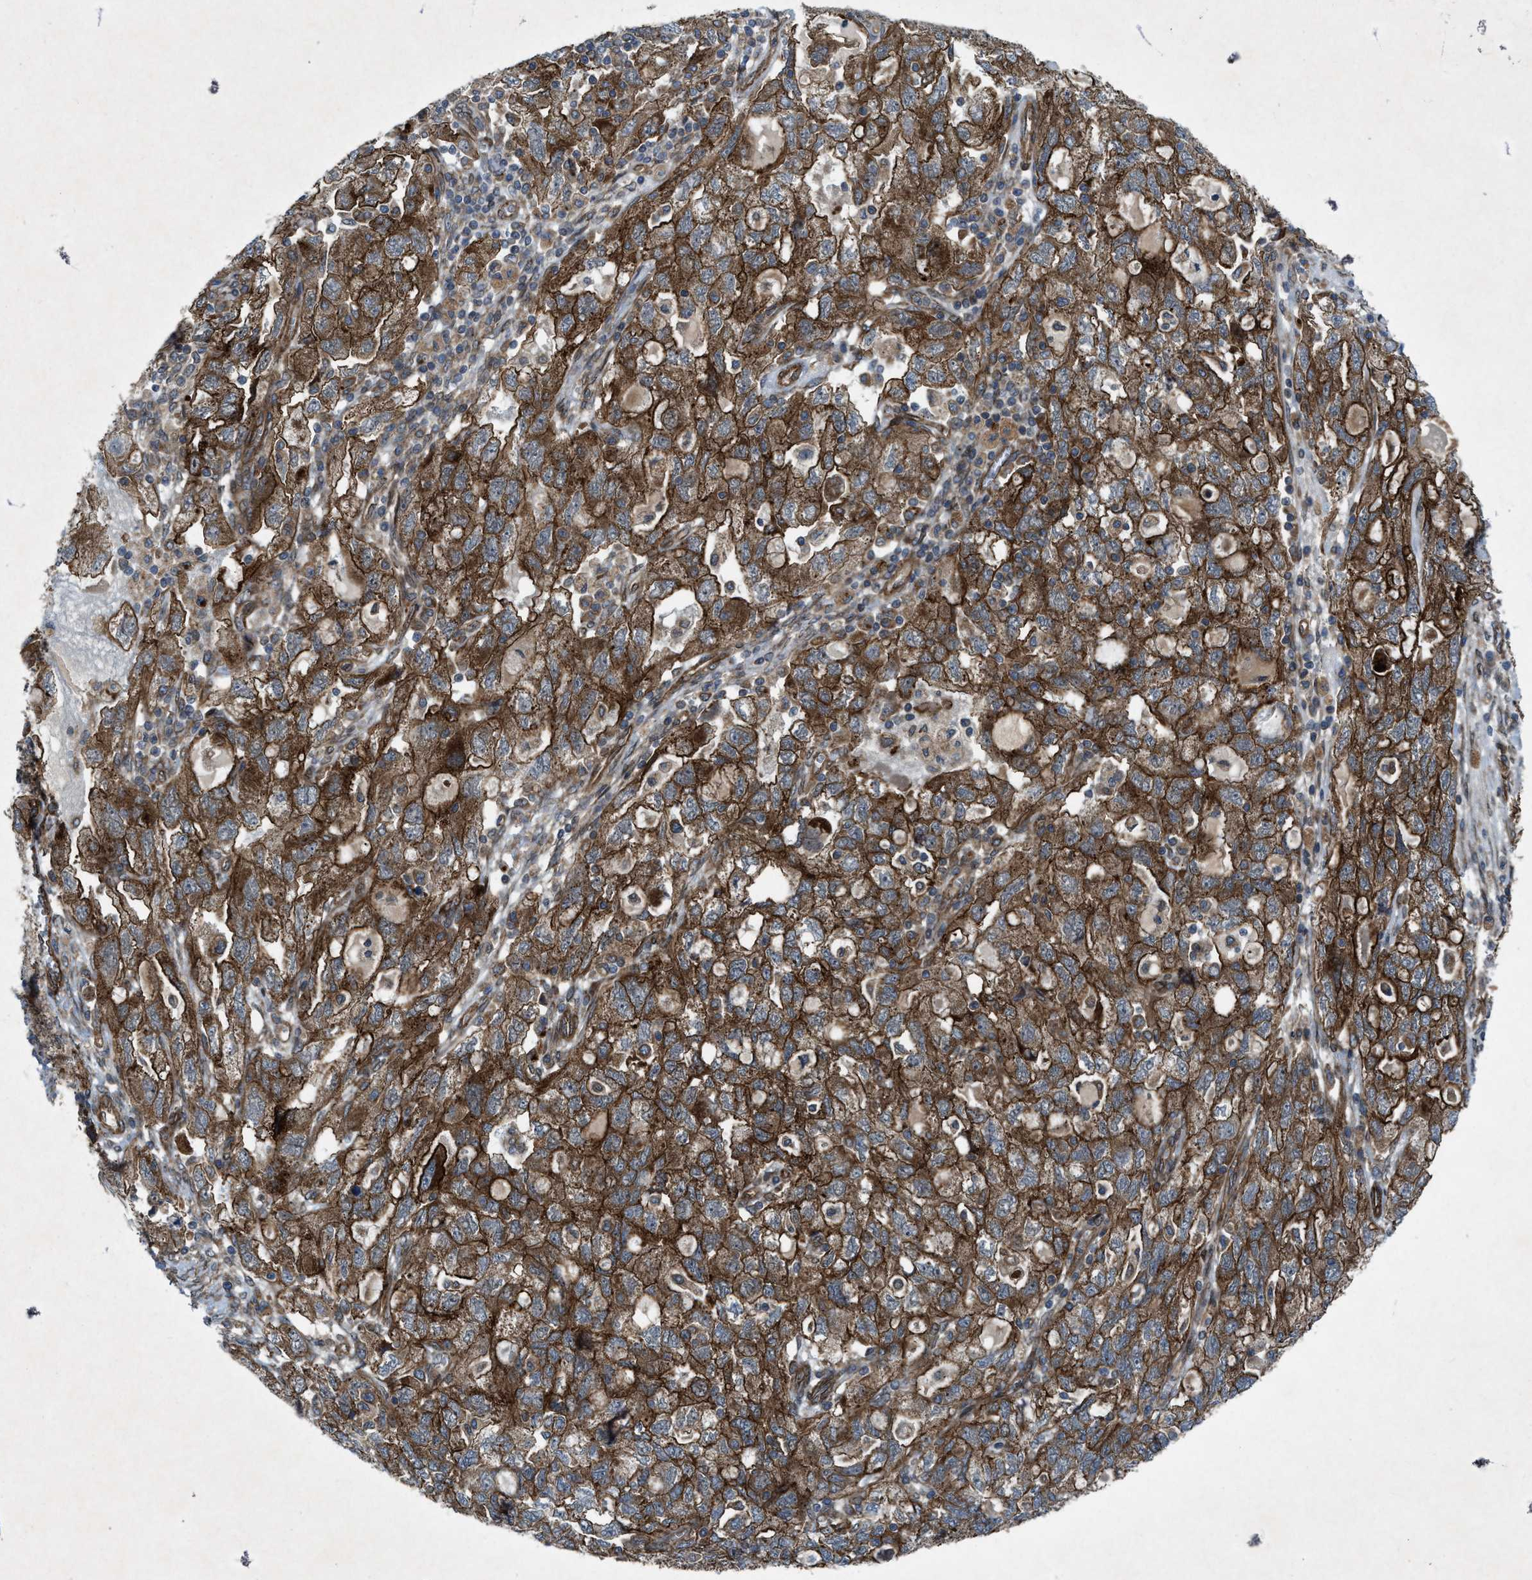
{"staining": {"intensity": "moderate", "quantity": ">75%", "location": "cytoplasmic/membranous"}, "tissue": "ovarian cancer", "cell_type": "Tumor cells", "image_type": "cancer", "snomed": [{"axis": "morphology", "description": "Carcinoma, NOS"}, {"axis": "morphology", "description": "Cystadenocarcinoma, serous, NOS"}, {"axis": "topography", "description": "Ovary"}], "caption": "High-magnification brightfield microscopy of ovarian cancer (carcinoma) stained with DAB (brown) and counterstained with hematoxylin (blue). tumor cells exhibit moderate cytoplasmic/membranous staining is identified in about>75% of cells.", "gene": "URGCP", "patient": {"sex": "female", "age": 69}}